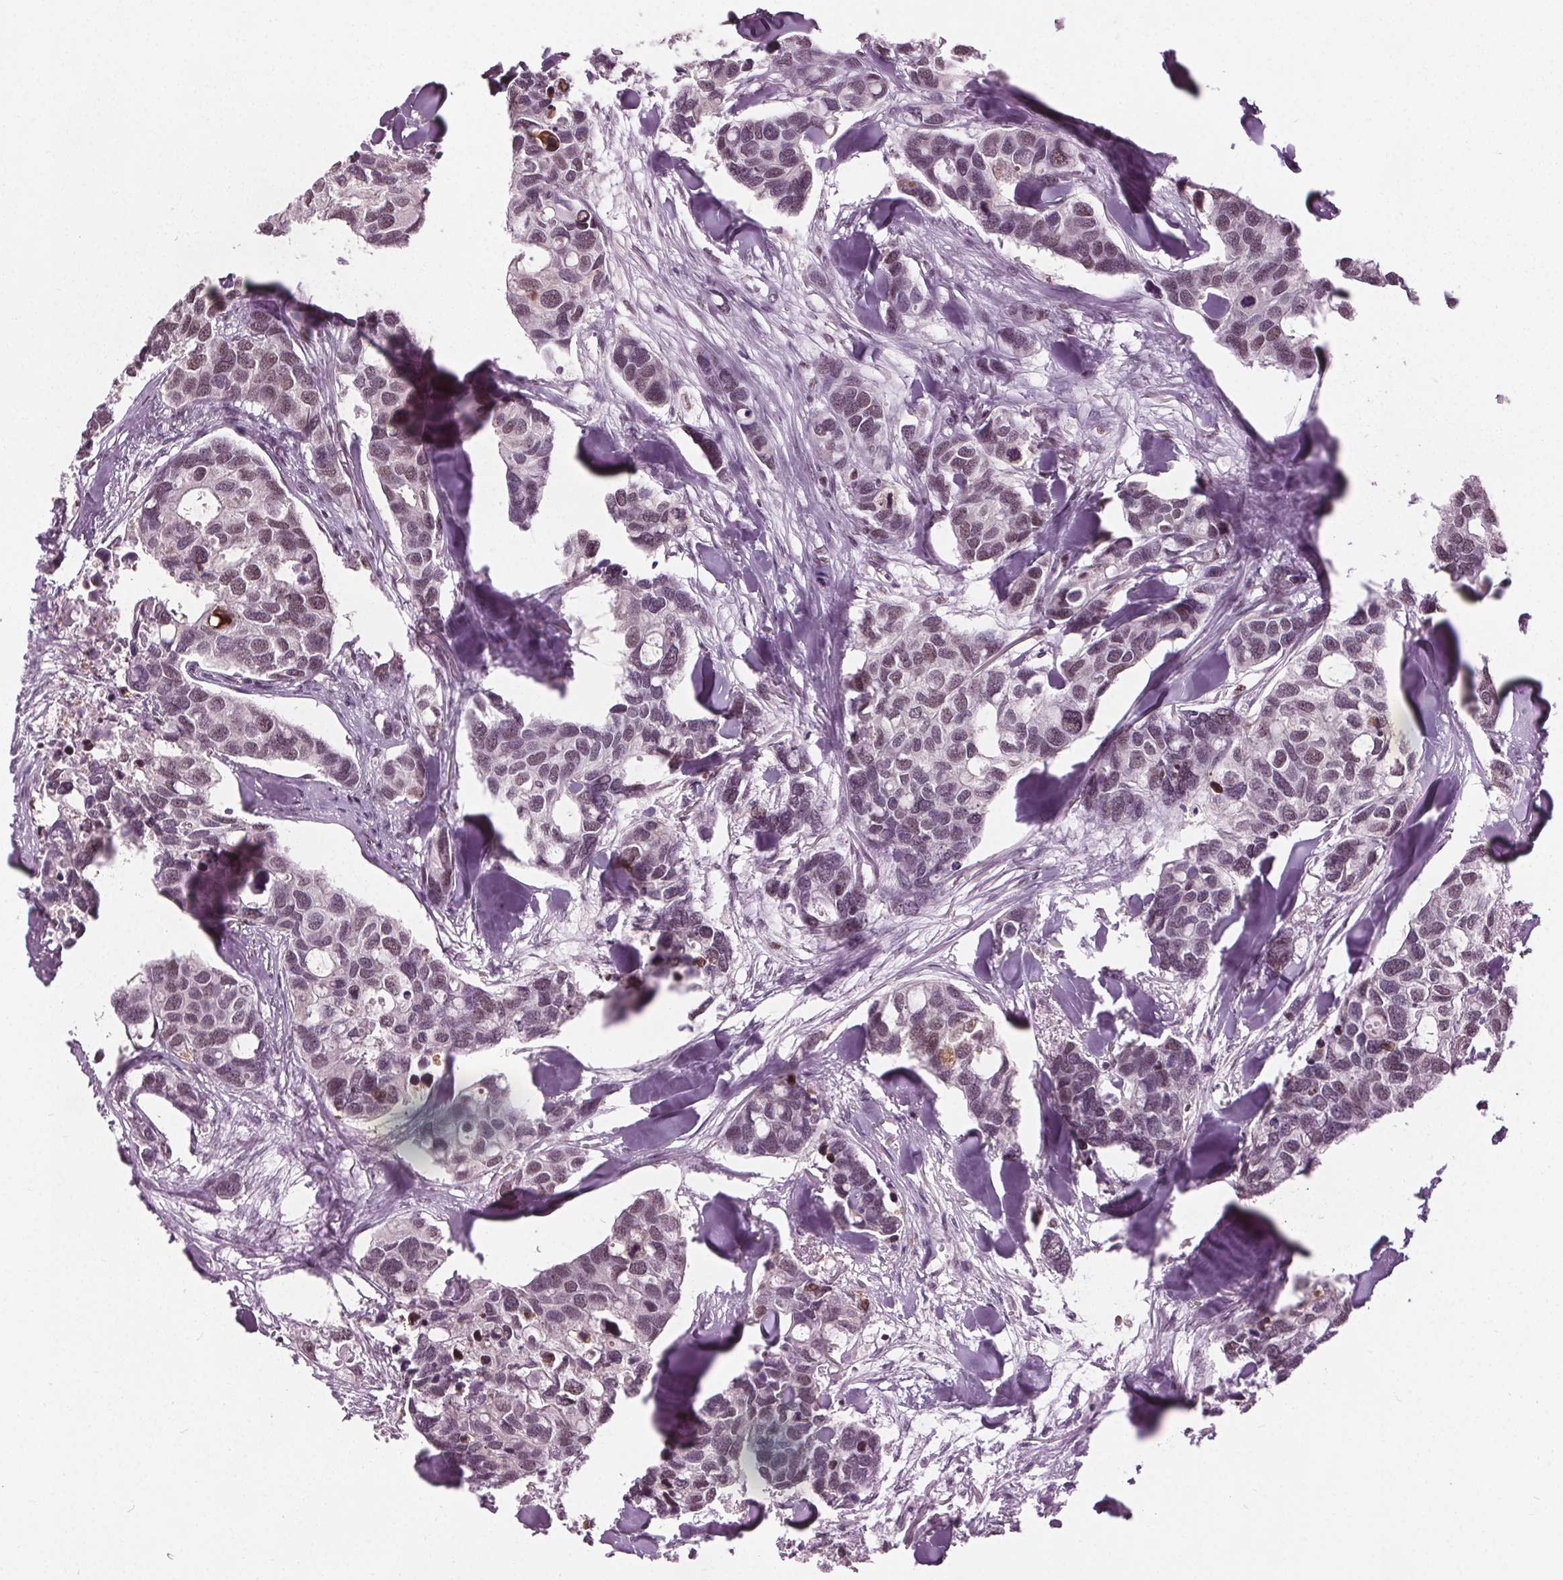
{"staining": {"intensity": "weak", "quantity": "25%-75%", "location": "nuclear"}, "tissue": "breast cancer", "cell_type": "Tumor cells", "image_type": "cancer", "snomed": [{"axis": "morphology", "description": "Duct carcinoma"}, {"axis": "topography", "description": "Breast"}], "caption": "Approximately 25%-75% of tumor cells in human breast infiltrating ductal carcinoma show weak nuclear protein staining as visualized by brown immunohistochemical staining.", "gene": "IWS1", "patient": {"sex": "female", "age": 83}}